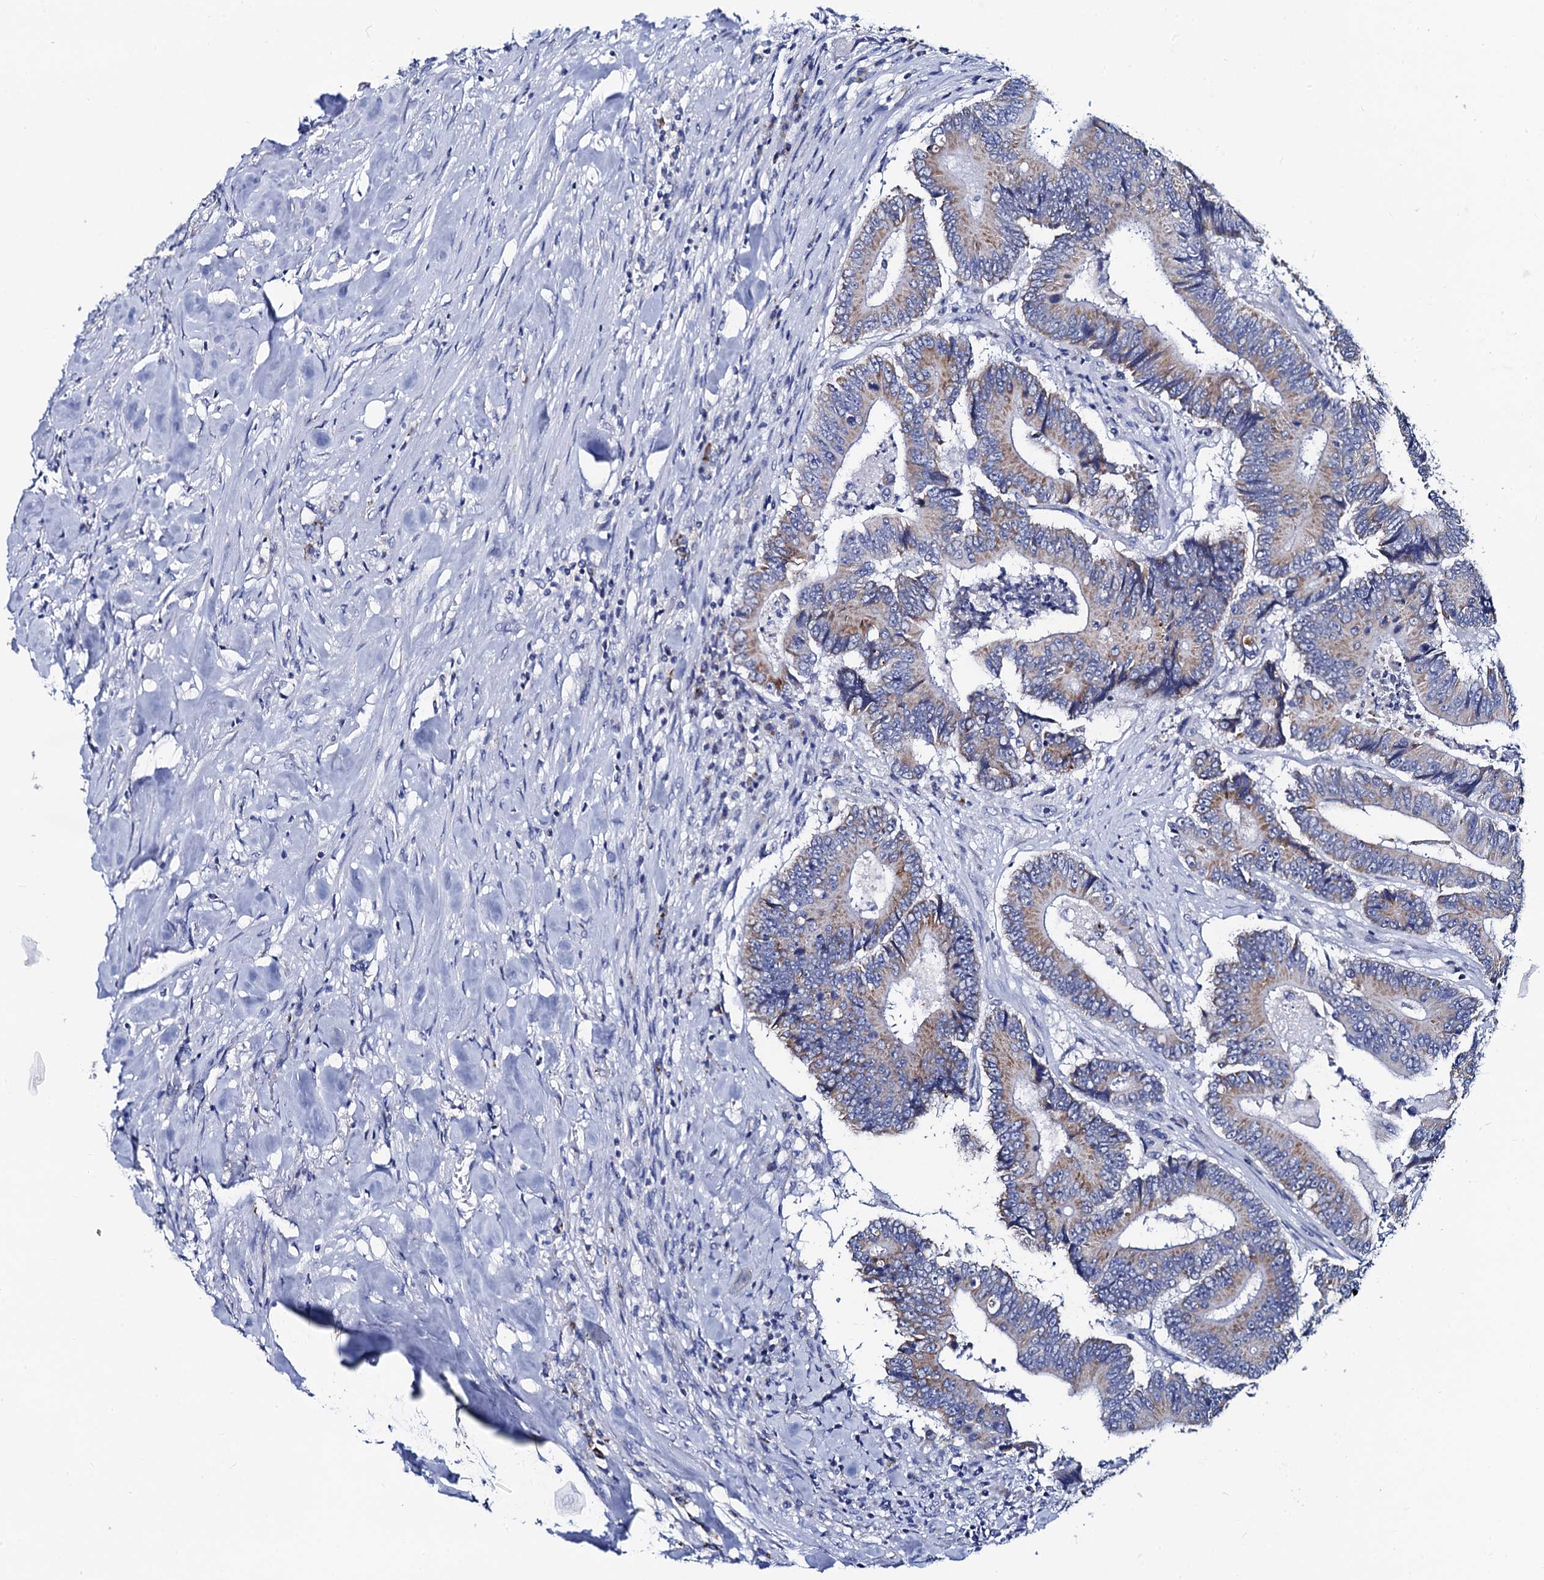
{"staining": {"intensity": "weak", "quantity": ">75%", "location": "cytoplasmic/membranous"}, "tissue": "colorectal cancer", "cell_type": "Tumor cells", "image_type": "cancer", "snomed": [{"axis": "morphology", "description": "Adenocarcinoma, NOS"}, {"axis": "topography", "description": "Colon"}], "caption": "Immunohistochemical staining of human colorectal cancer shows weak cytoplasmic/membranous protein positivity in about >75% of tumor cells. The staining is performed using DAB brown chromogen to label protein expression. The nuclei are counter-stained blue using hematoxylin.", "gene": "ACADSB", "patient": {"sex": "male", "age": 83}}